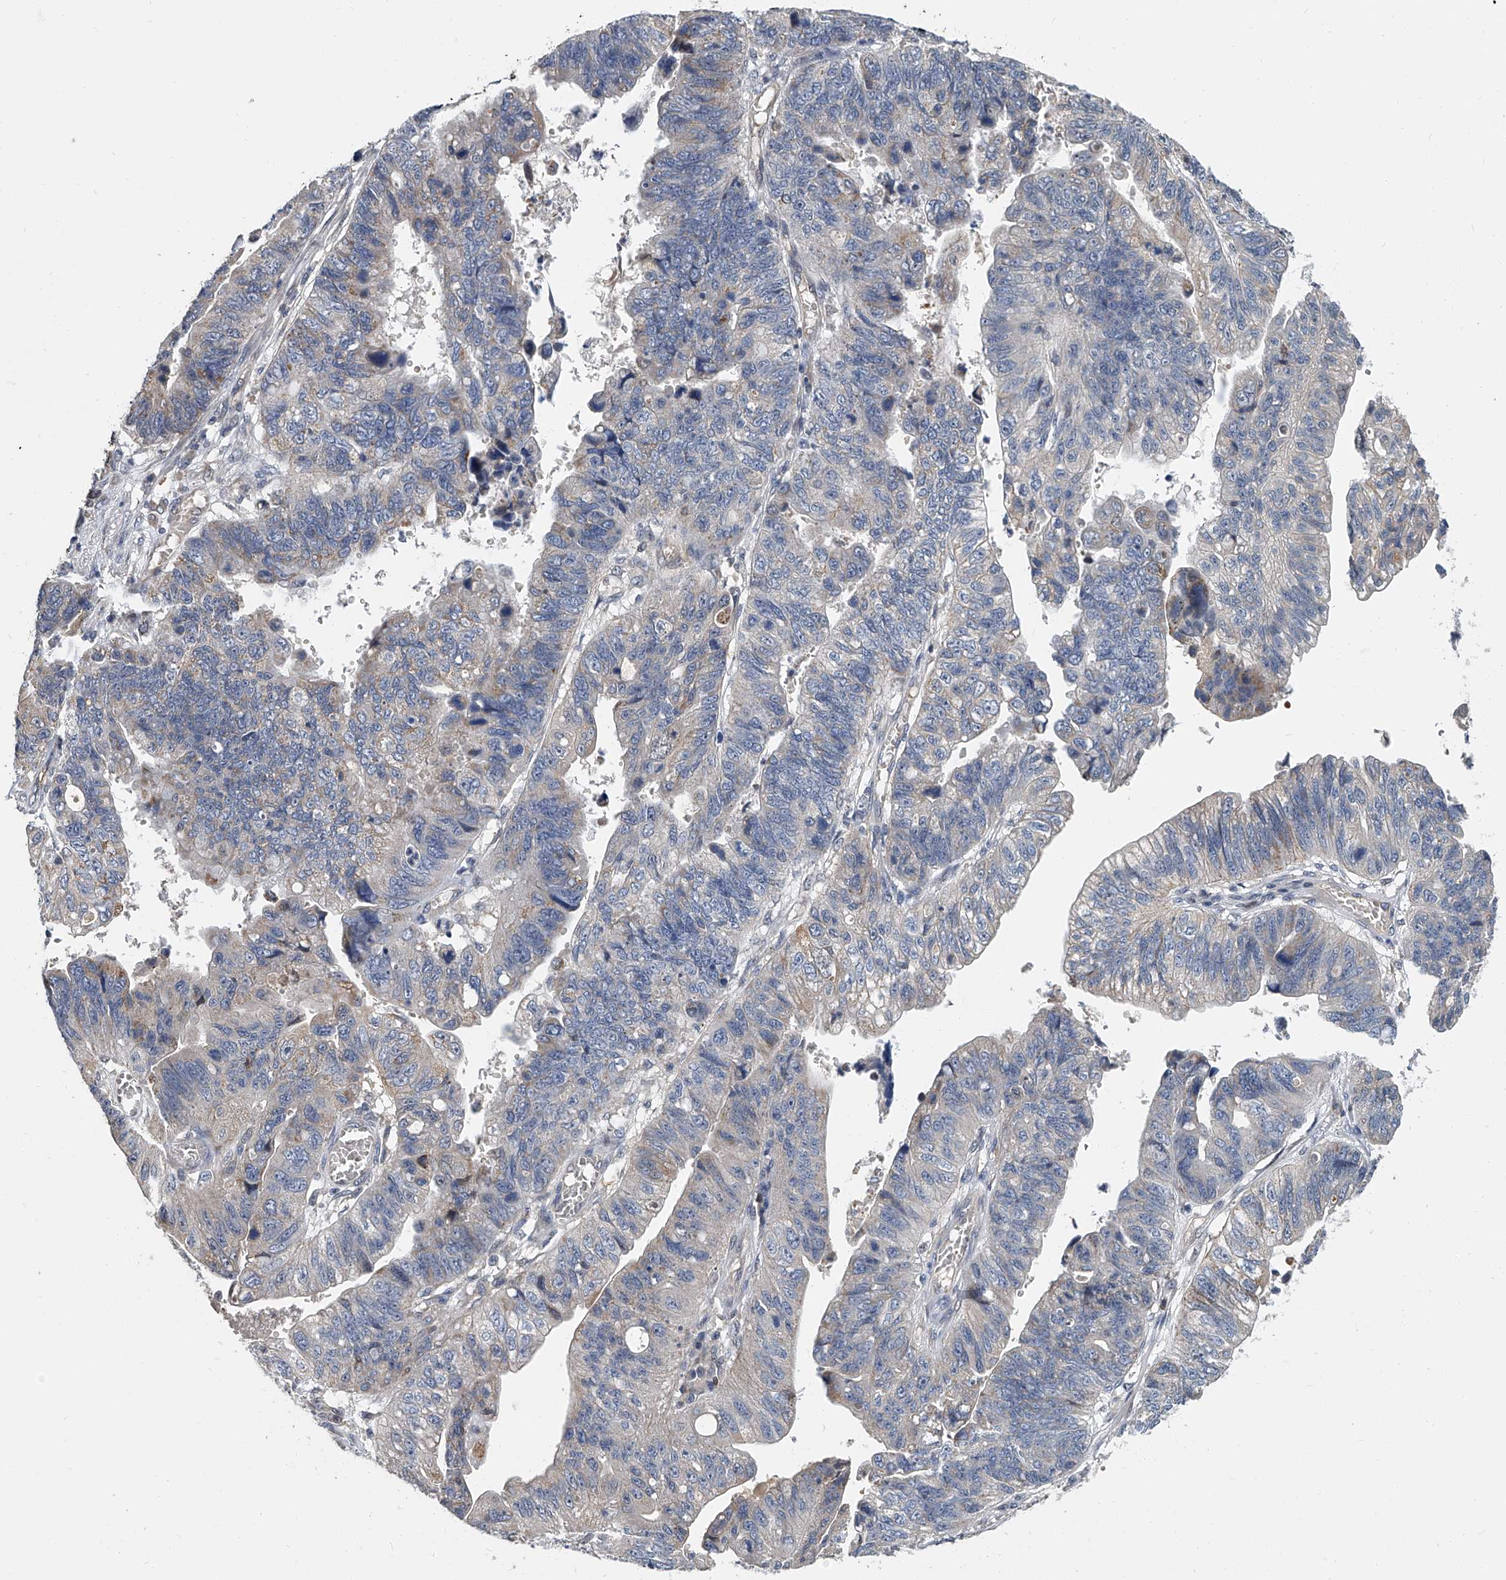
{"staining": {"intensity": "negative", "quantity": "none", "location": "none"}, "tissue": "stomach cancer", "cell_type": "Tumor cells", "image_type": "cancer", "snomed": [{"axis": "morphology", "description": "Adenocarcinoma, NOS"}, {"axis": "topography", "description": "Stomach"}], "caption": "The immunohistochemistry image has no significant expression in tumor cells of stomach cancer (adenocarcinoma) tissue.", "gene": "CD200", "patient": {"sex": "male", "age": 59}}